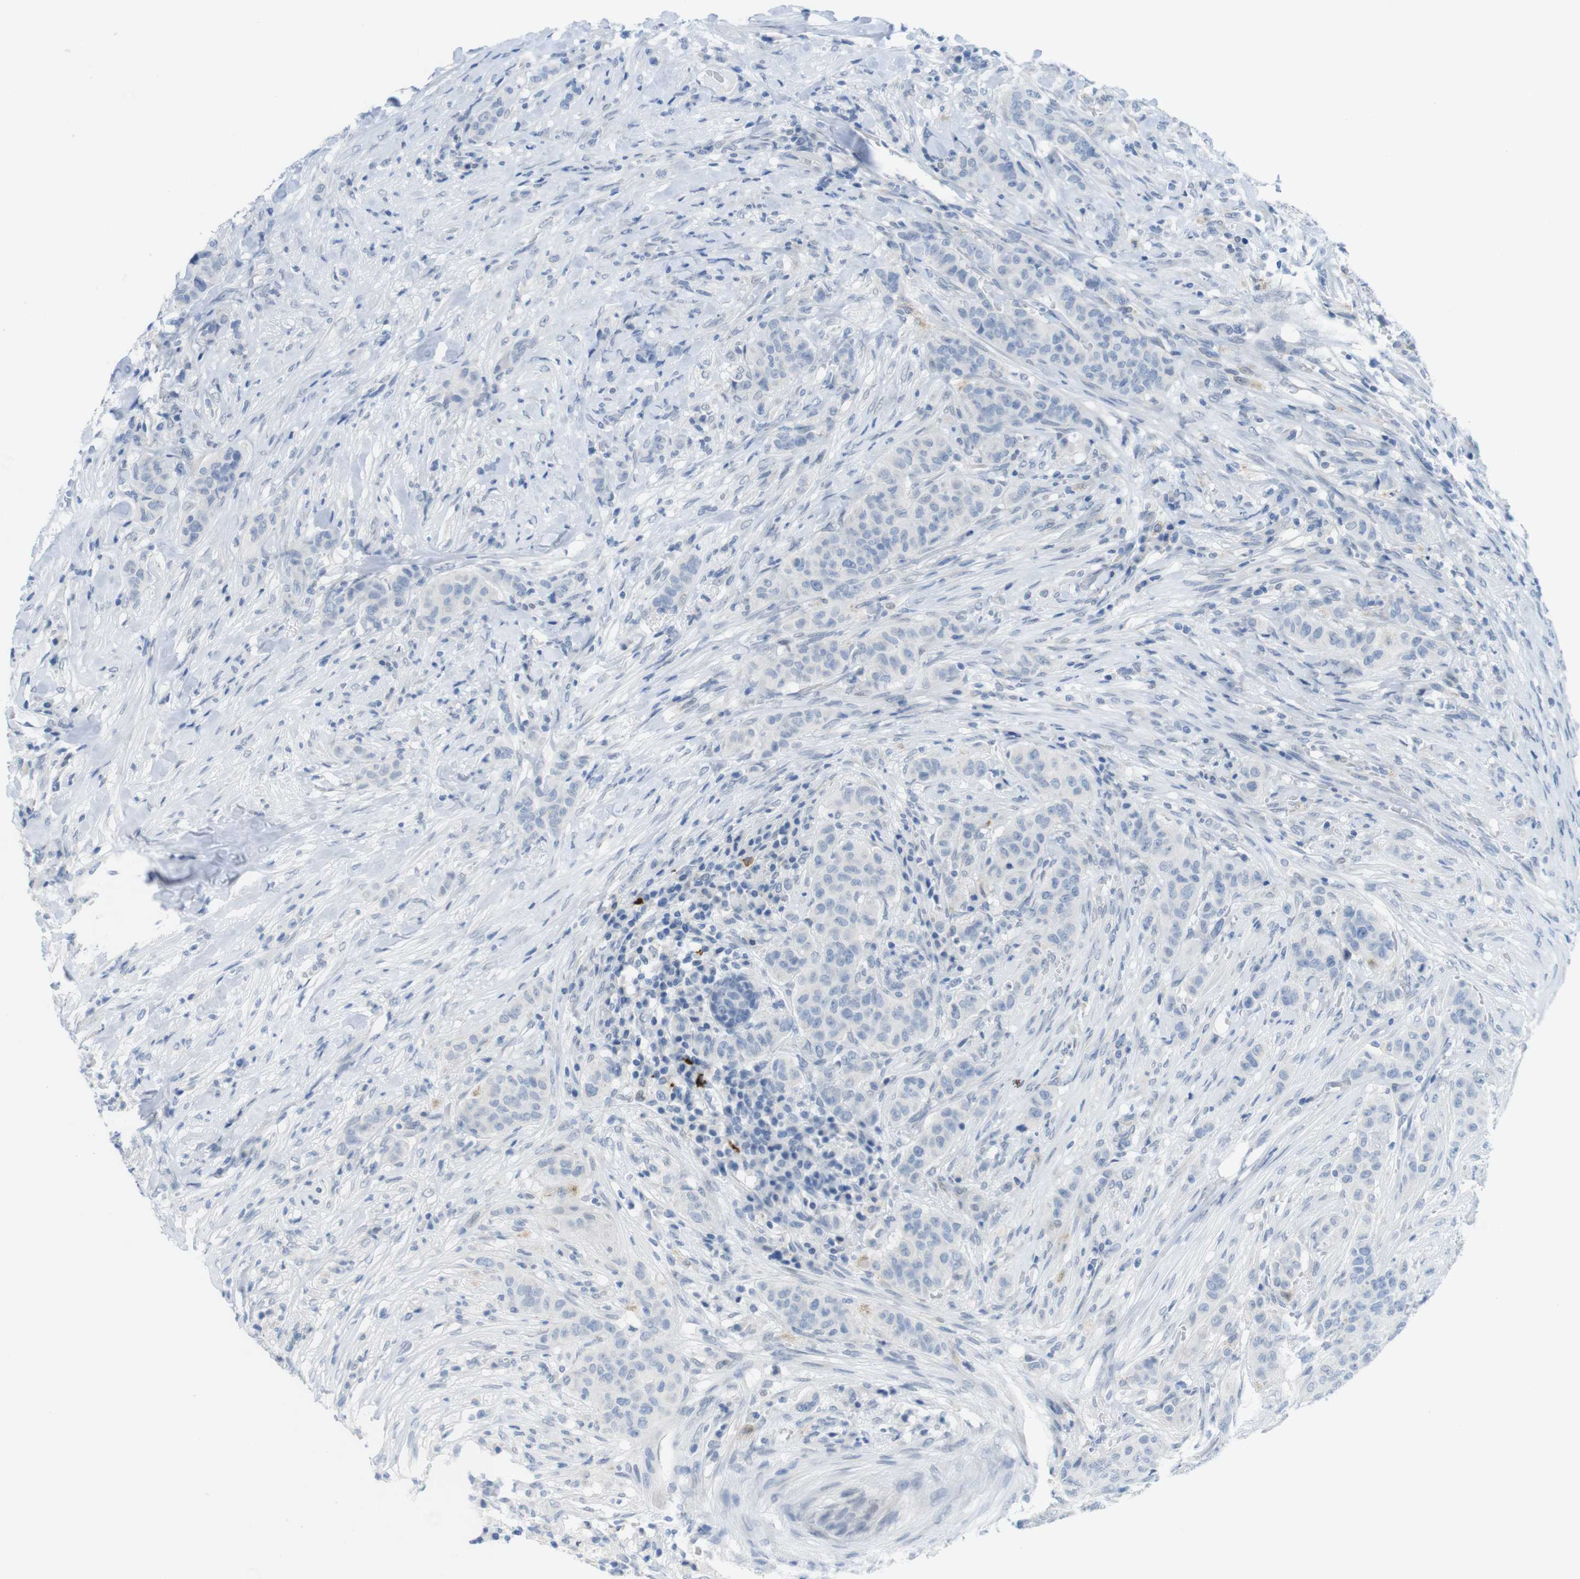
{"staining": {"intensity": "negative", "quantity": "none", "location": "none"}, "tissue": "breast cancer", "cell_type": "Tumor cells", "image_type": "cancer", "snomed": [{"axis": "morphology", "description": "Normal tissue, NOS"}, {"axis": "morphology", "description": "Duct carcinoma"}, {"axis": "topography", "description": "Breast"}], "caption": "IHC photomicrograph of human breast cancer (infiltrating ductal carcinoma) stained for a protein (brown), which shows no positivity in tumor cells.", "gene": "OPN1SW", "patient": {"sex": "female", "age": 40}}